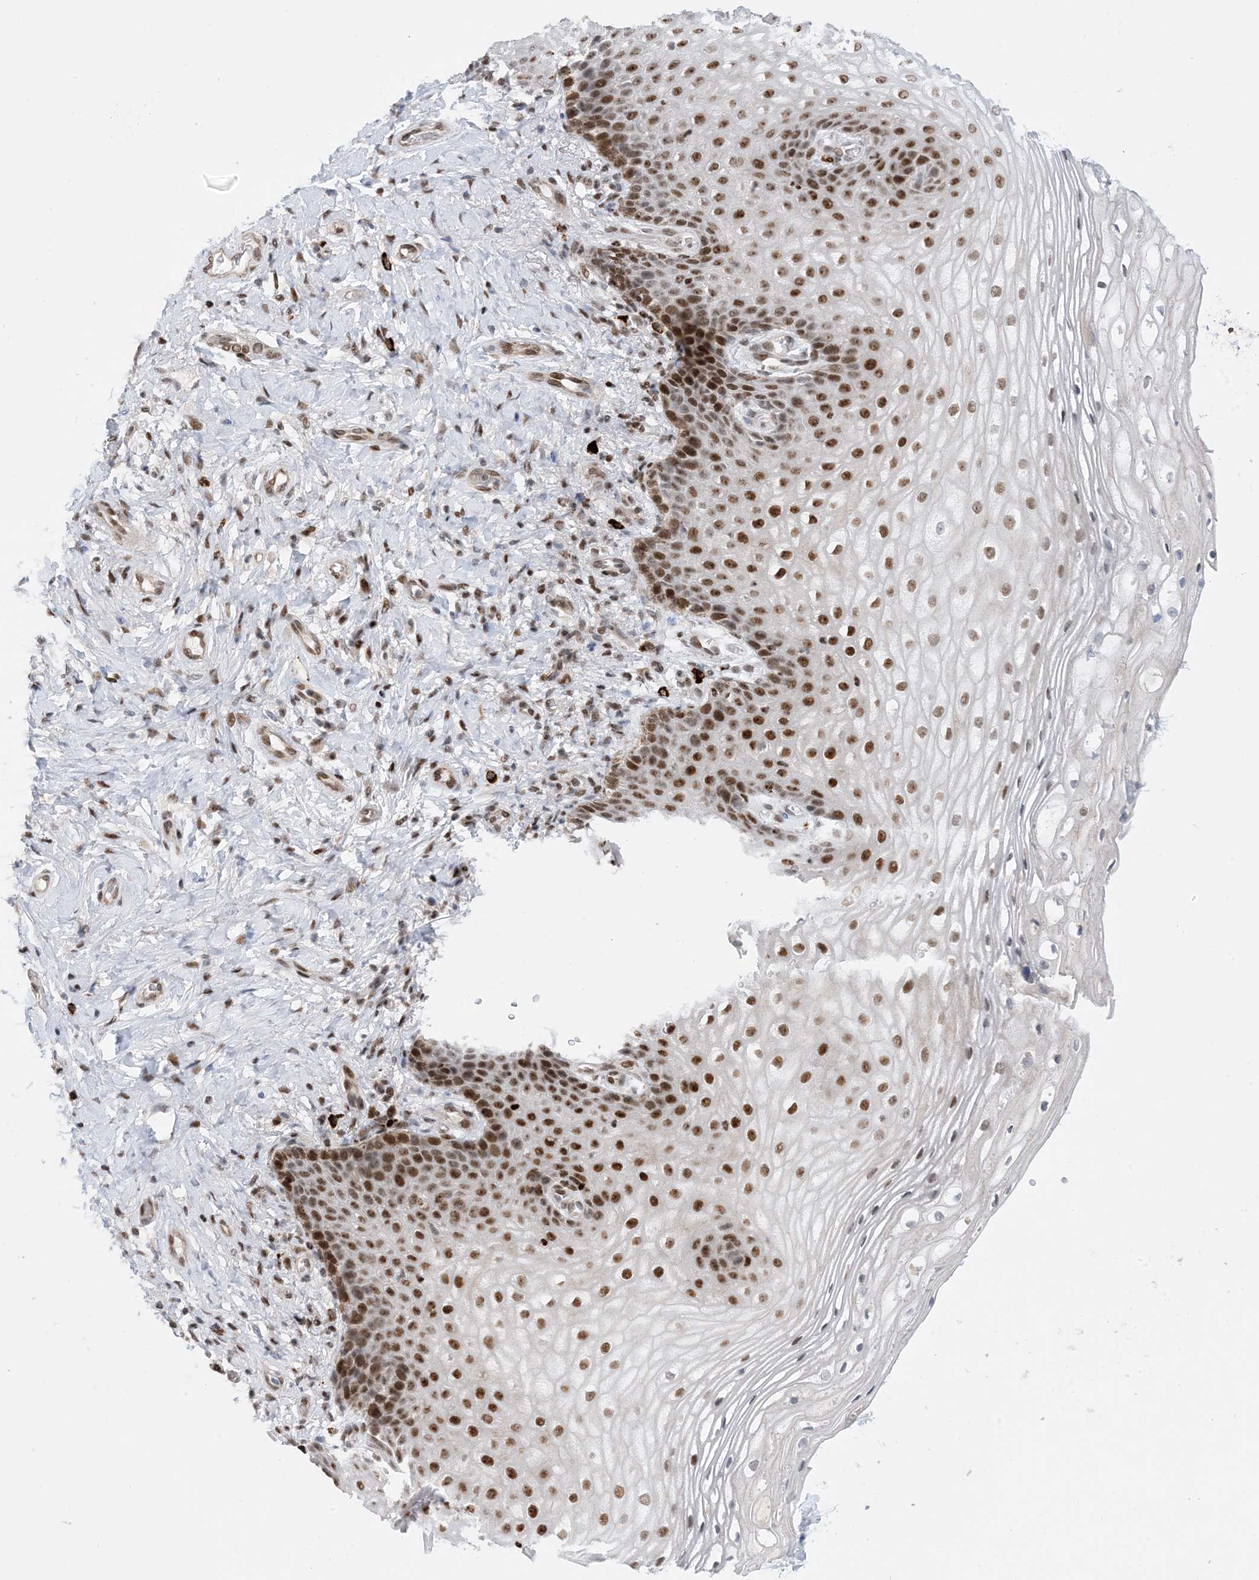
{"staining": {"intensity": "strong", "quantity": ">75%", "location": "nuclear"}, "tissue": "vagina", "cell_type": "Squamous epithelial cells", "image_type": "normal", "snomed": [{"axis": "morphology", "description": "Normal tissue, NOS"}, {"axis": "topography", "description": "Vagina"}], "caption": "Immunohistochemistry (DAB (3,3'-diaminobenzidine)) staining of benign human vagina shows strong nuclear protein positivity in about >75% of squamous epithelial cells.", "gene": "TSPYL1", "patient": {"sex": "female", "age": 60}}